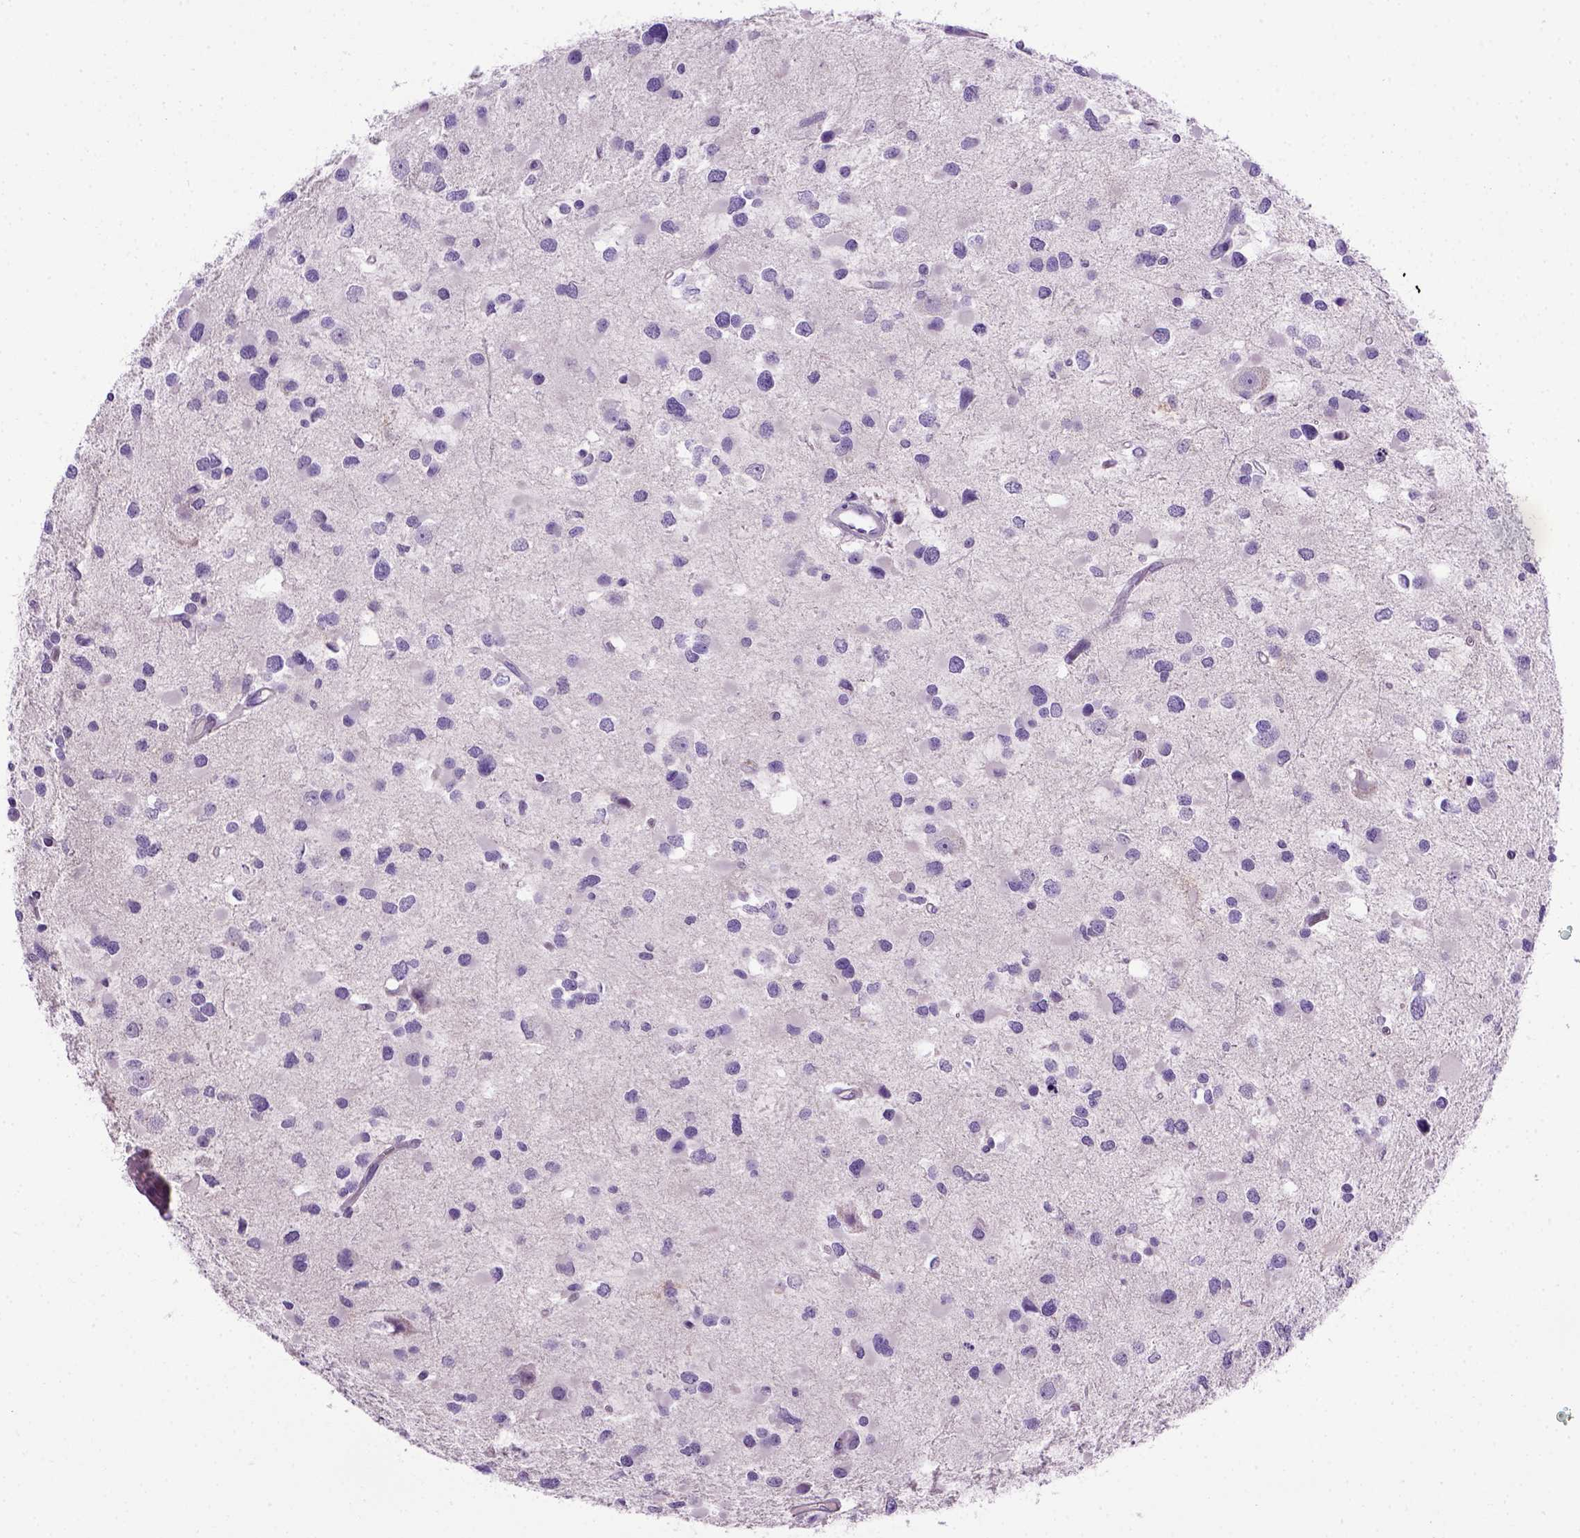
{"staining": {"intensity": "negative", "quantity": "none", "location": "none"}, "tissue": "glioma", "cell_type": "Tumor cells", "image_type": "cancer", "snomed": [{"axis": "morphology", "description": "Glioma, malignant, Low grade"}, {"axis": "topography", "description": "Brain"}], "caption": "A high-resolution micrograph shows IHC staining of malignant low-grade glioma, which demonstrates no significant expression in tumor cells.", "gene": "CDH1", "patient": {"sex": "female", "age": 32}}